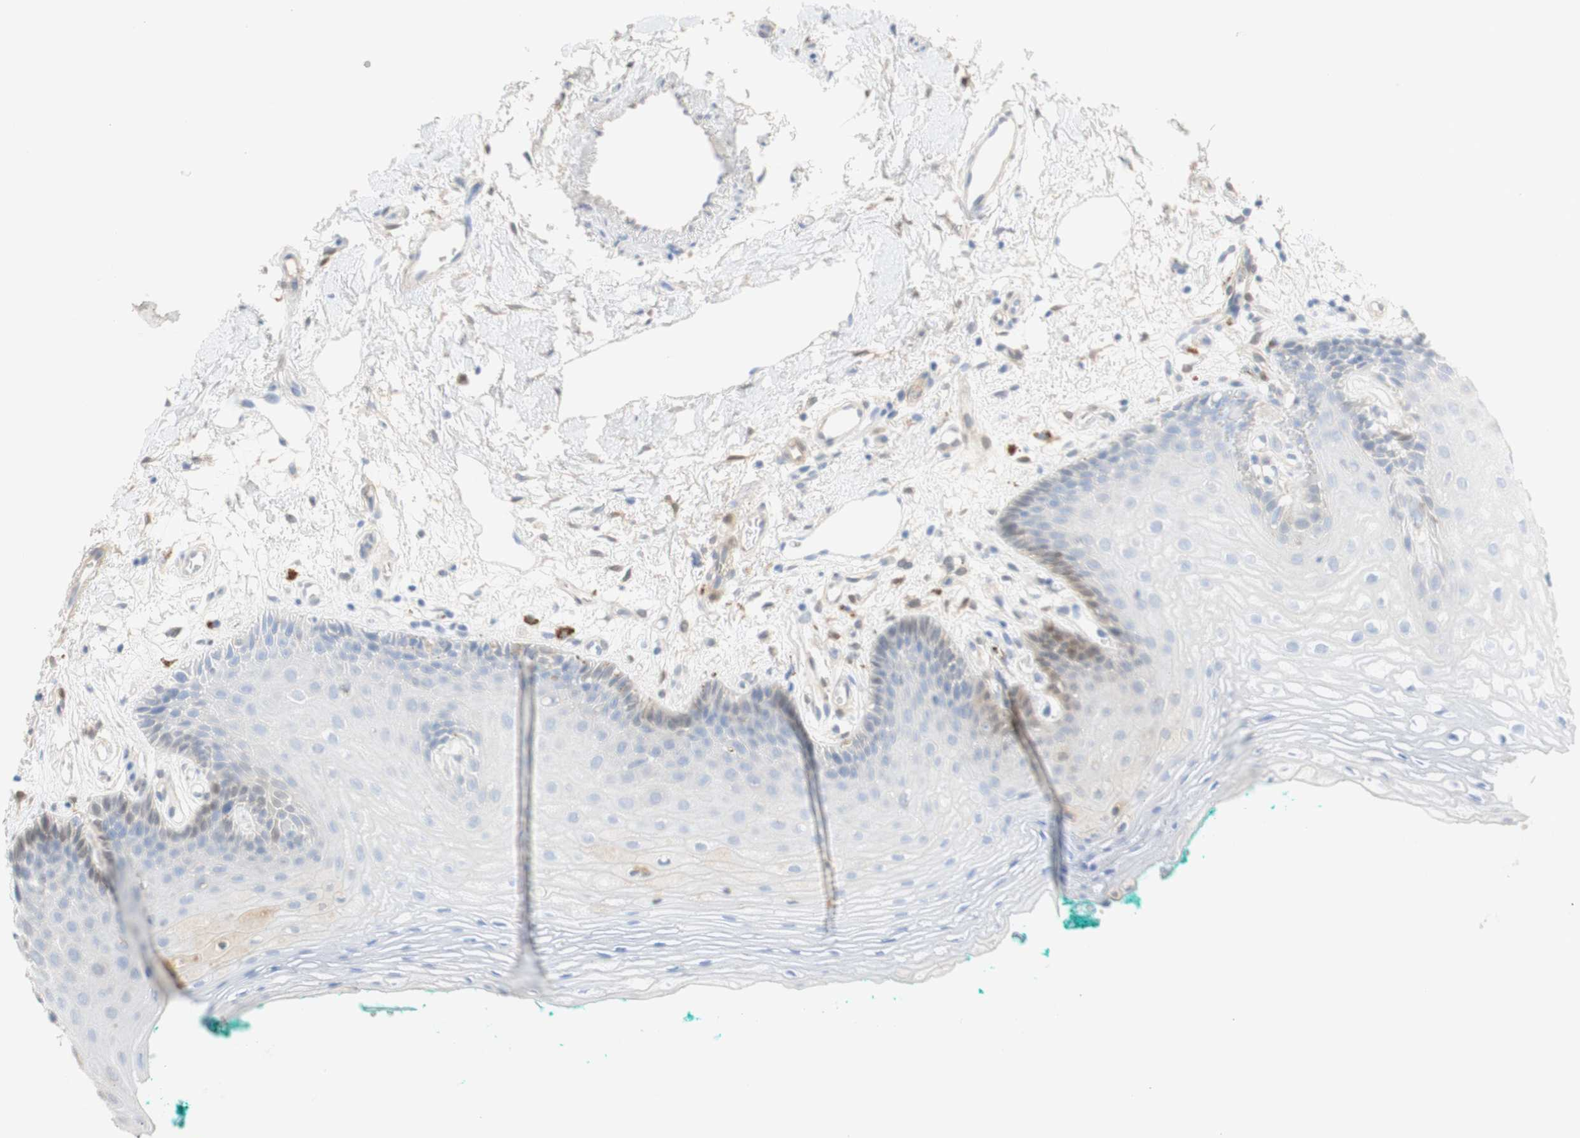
{"staining": {"intensity": "weak", "quantity": "<25%", "location": "cytoplasmic/membranous"}, "tissue": "oral mucosa", "cell_type": "Squamous epithelial cells", "image_type": "normal", "snomed": [{"axis": "morphology", "description": "Normal tissue, NOS"}, {"axis": "topography", "description": "Skeletal muscle"}, {"axis": "topography", "description": "Oral tissue"}, {"axis": "topography", "description": "Peripheral nerve tissue"}], "caption": "The micrograph demonstrates no significant positivity in squamous epithelial cells of oral mucosa.", "gene": "SELENBP1", "patient": {"sex": "female", "age": 84}}